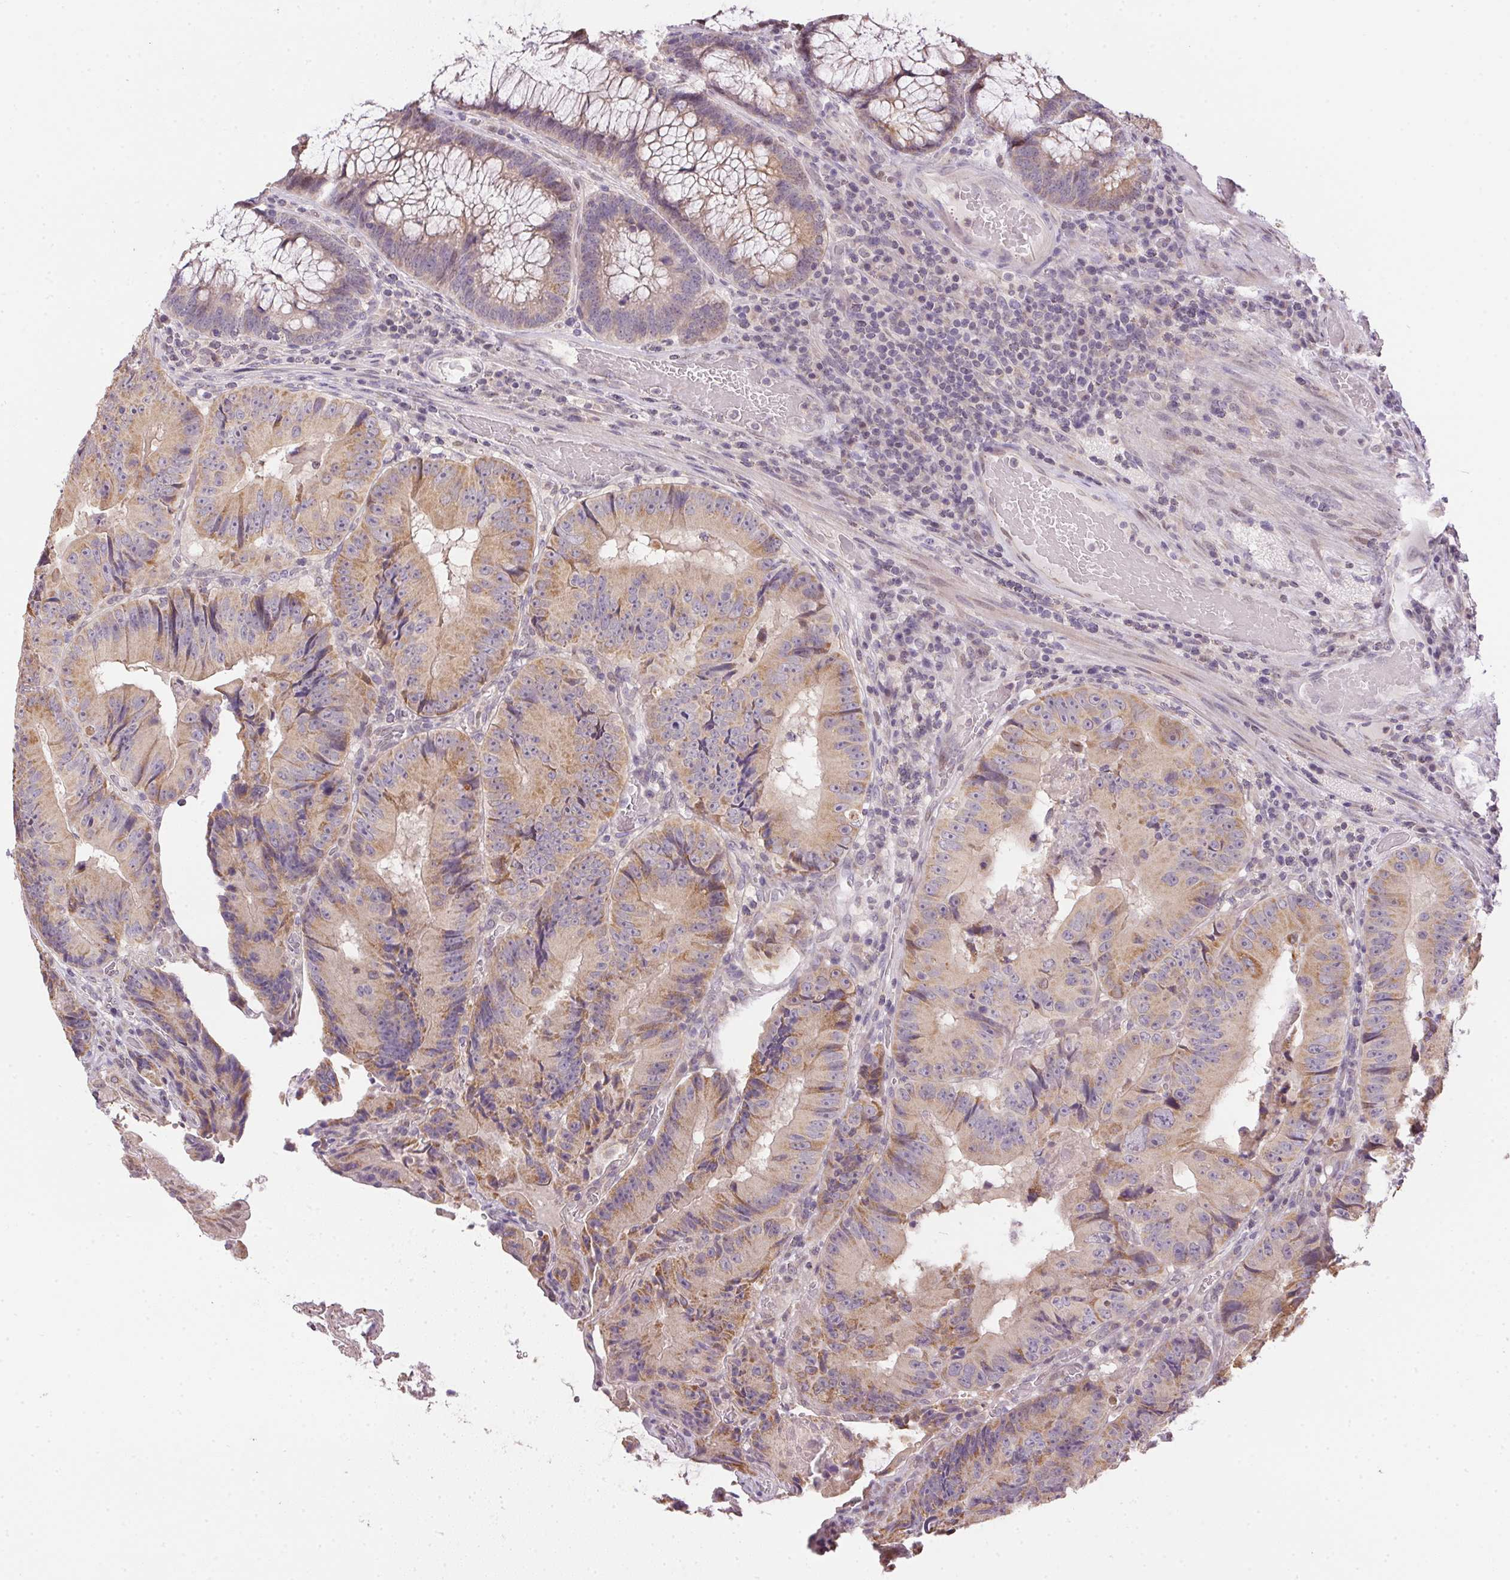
{"staining": {"intensity": "weak", "quantity": ">75%", "location": "cytoplasmic/membranous"}, "tissue": "colorectal cancer", "cell_type": "Tumor cells", "image_type": "cancer", "snomed": [{"axis": "morphology", "description": "Adenocarcinoma, NOS"}, {"axis": "topography", "description": "Colon"}], "caption": "Tumor cells demonstrate low levels of weak cytoplasmic/membranous positivity in approximately >75% of cells in adenocarcinoma (colorectal).", "gene": "SC5D", "patient": {"sex": "female", "age": 86}}